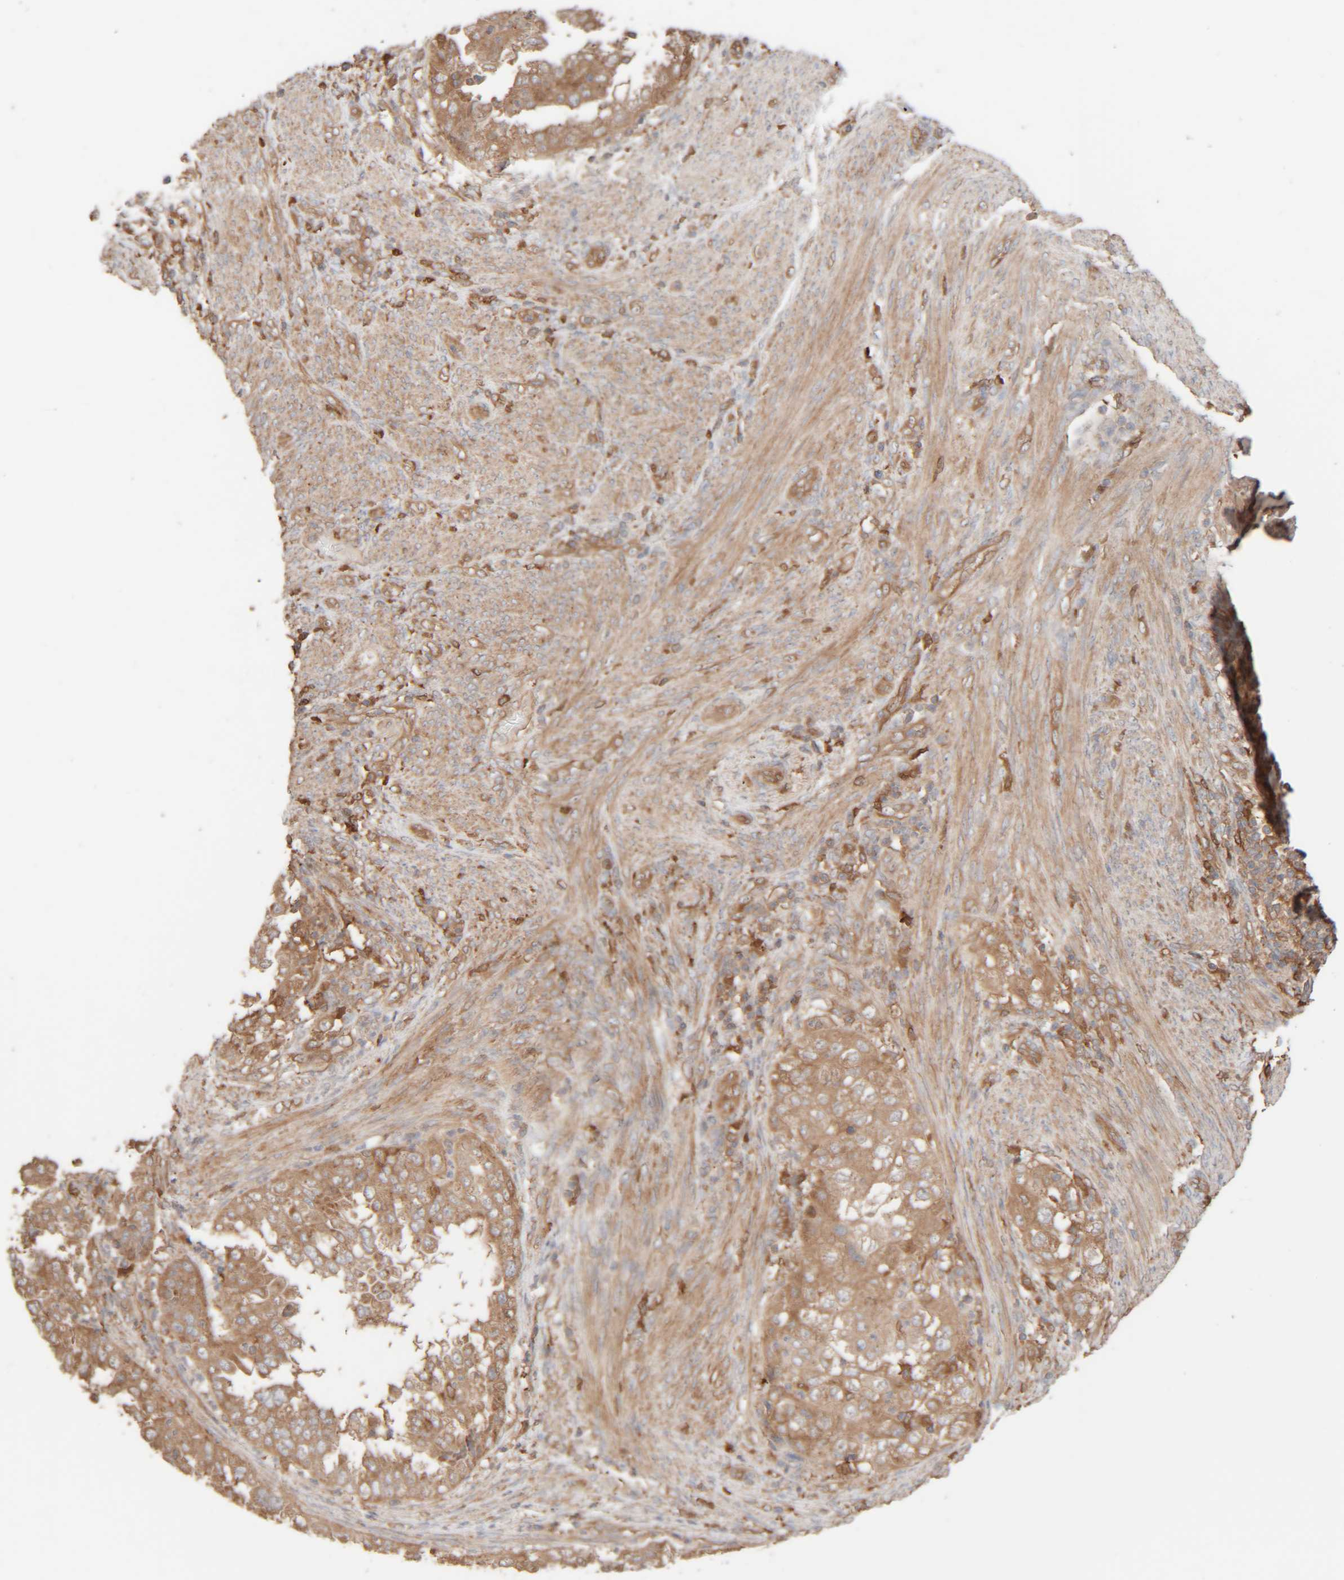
{"staining": {"intensity": "moderate", "quantity": ">75%", "location": "cytoplasmic/membranous"}, "tissue": "endometrial cancer", "cell_type": "Tumor cells", "image_type": "cancer", "snomed": [{"axis": "morphology", "description": "Adenocarcinoma, NOS"}, {"axis": "topography", "description": "Endometrium"}], "caption": "Endometrial adenocarcinoma stained for a protein reveals moderate cytoplasmic/membranous positivity in tumor cells.", "gene": "TMEM192", "patient": {"sex": "female", "age": 85}}